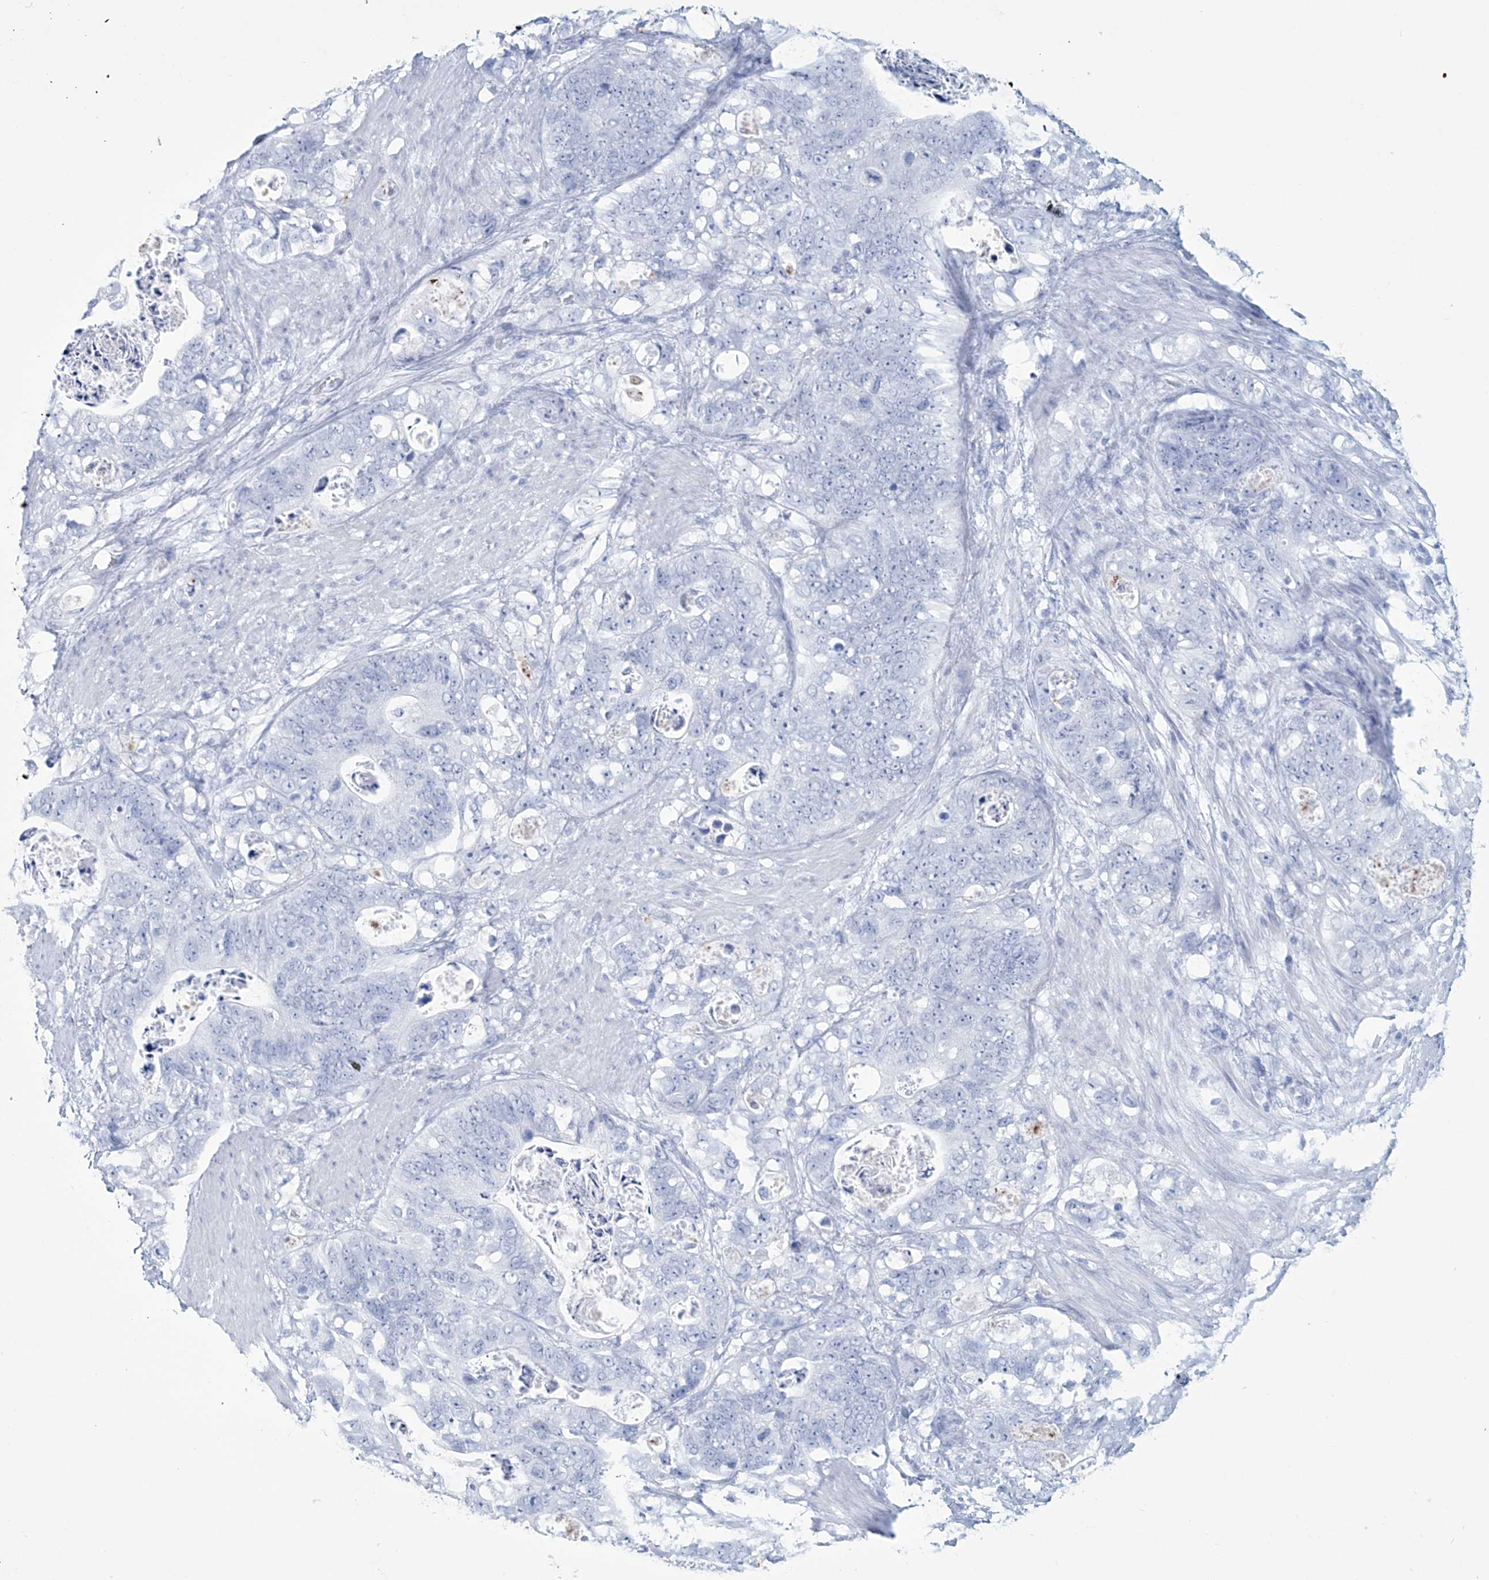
{"staining": {"intensity": "negative", "quantity": "none", "location": "none"}, "tissue": "stomach cancer", "cell_type": "Tumor cells", "image_type": "cancer", "snomed": [{"axis": "morphology", "description": "Normal tissue, NOS"}, {"axis": "morphology", "description": "Adenocarcinoma, NOS"}, {"axis": "topography", "description": "Stomach"}], "caption": "Histopathology image shows no significant protein staining in tumor cells of stomach cancer (adenocarcinoma).", "gene": "DPCD", "patient": {"sex": "female", "age": 89}}